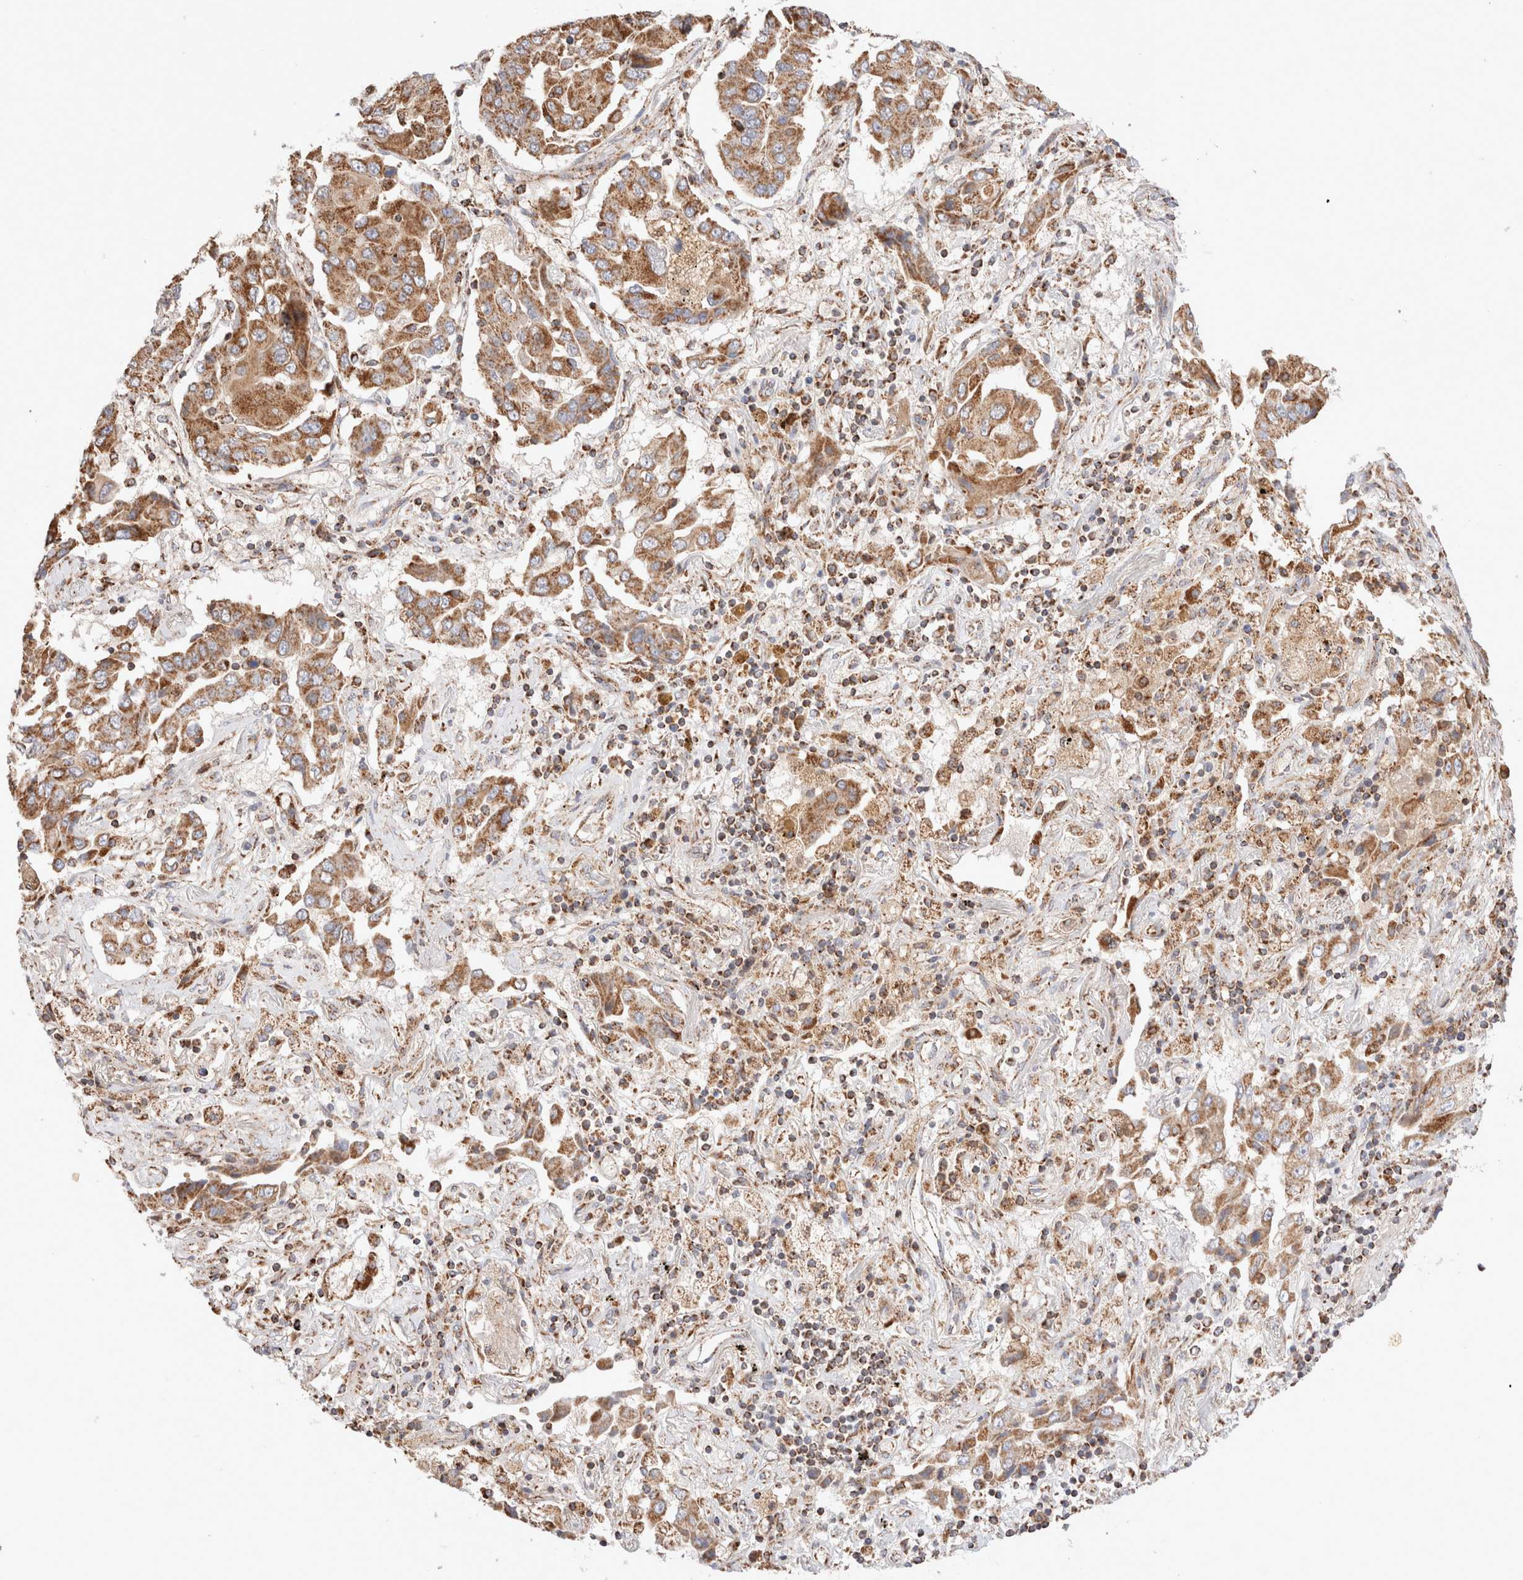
{"staining": {"intensity": "moderate", "quantity": ">75%", "location": "cytoplasmic/membranous"}, "tissue": "lung cancer", "cell_type": "Tumor cells", "image_type": "cancer", "snomed": [{"axis": "morphology", "description": "Adenocarcinoma, NOS"}, {"axis": "topography", "description": "Lung"}], "caption": "About >75% of tumor cells in human adenocarcinoma (lung) show moderate cytoplasmic/membranous protein positivity as visualized by brown immunohistochemical staining.", "gene": "TMPPE", "patient": {"sex": "female", "age": 65}}